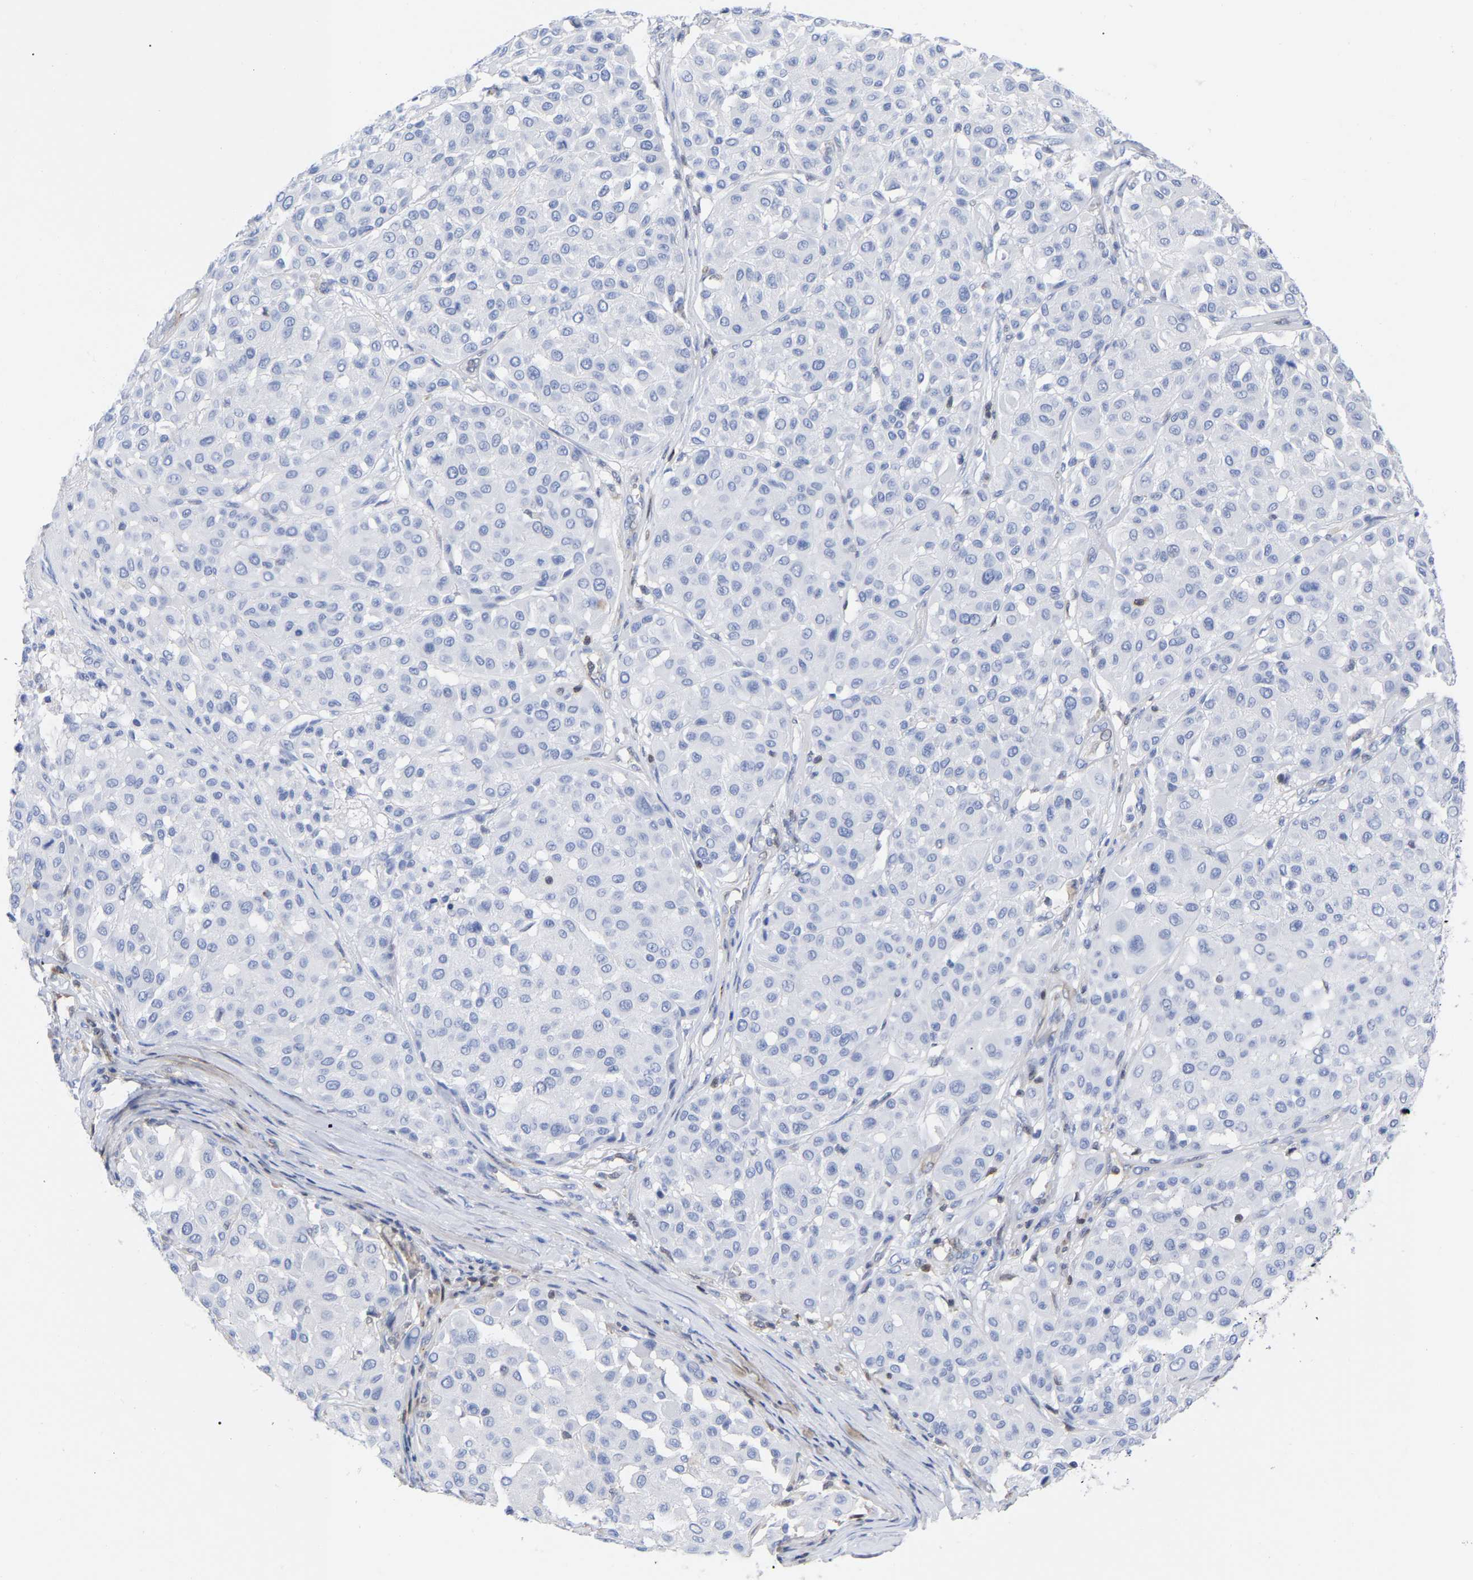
{"staining": {"intensity": "negative", "quantity": "none", "location": "none"}, "tissue": "melanoma", "cell_type": "Tumor cells", "image_type": "cancer", "snomed": [{"axis": "morphology", "description": "Malignant melanoma, Metastatic site"}, {"axis": "topography", "description": "Soft tissue"}], "caption": "The photomicrograph exhibits no staining of tumor cells in melanoma.", "gene": "GIMAP4", "patient": {"sex": "male", "age": 41}}